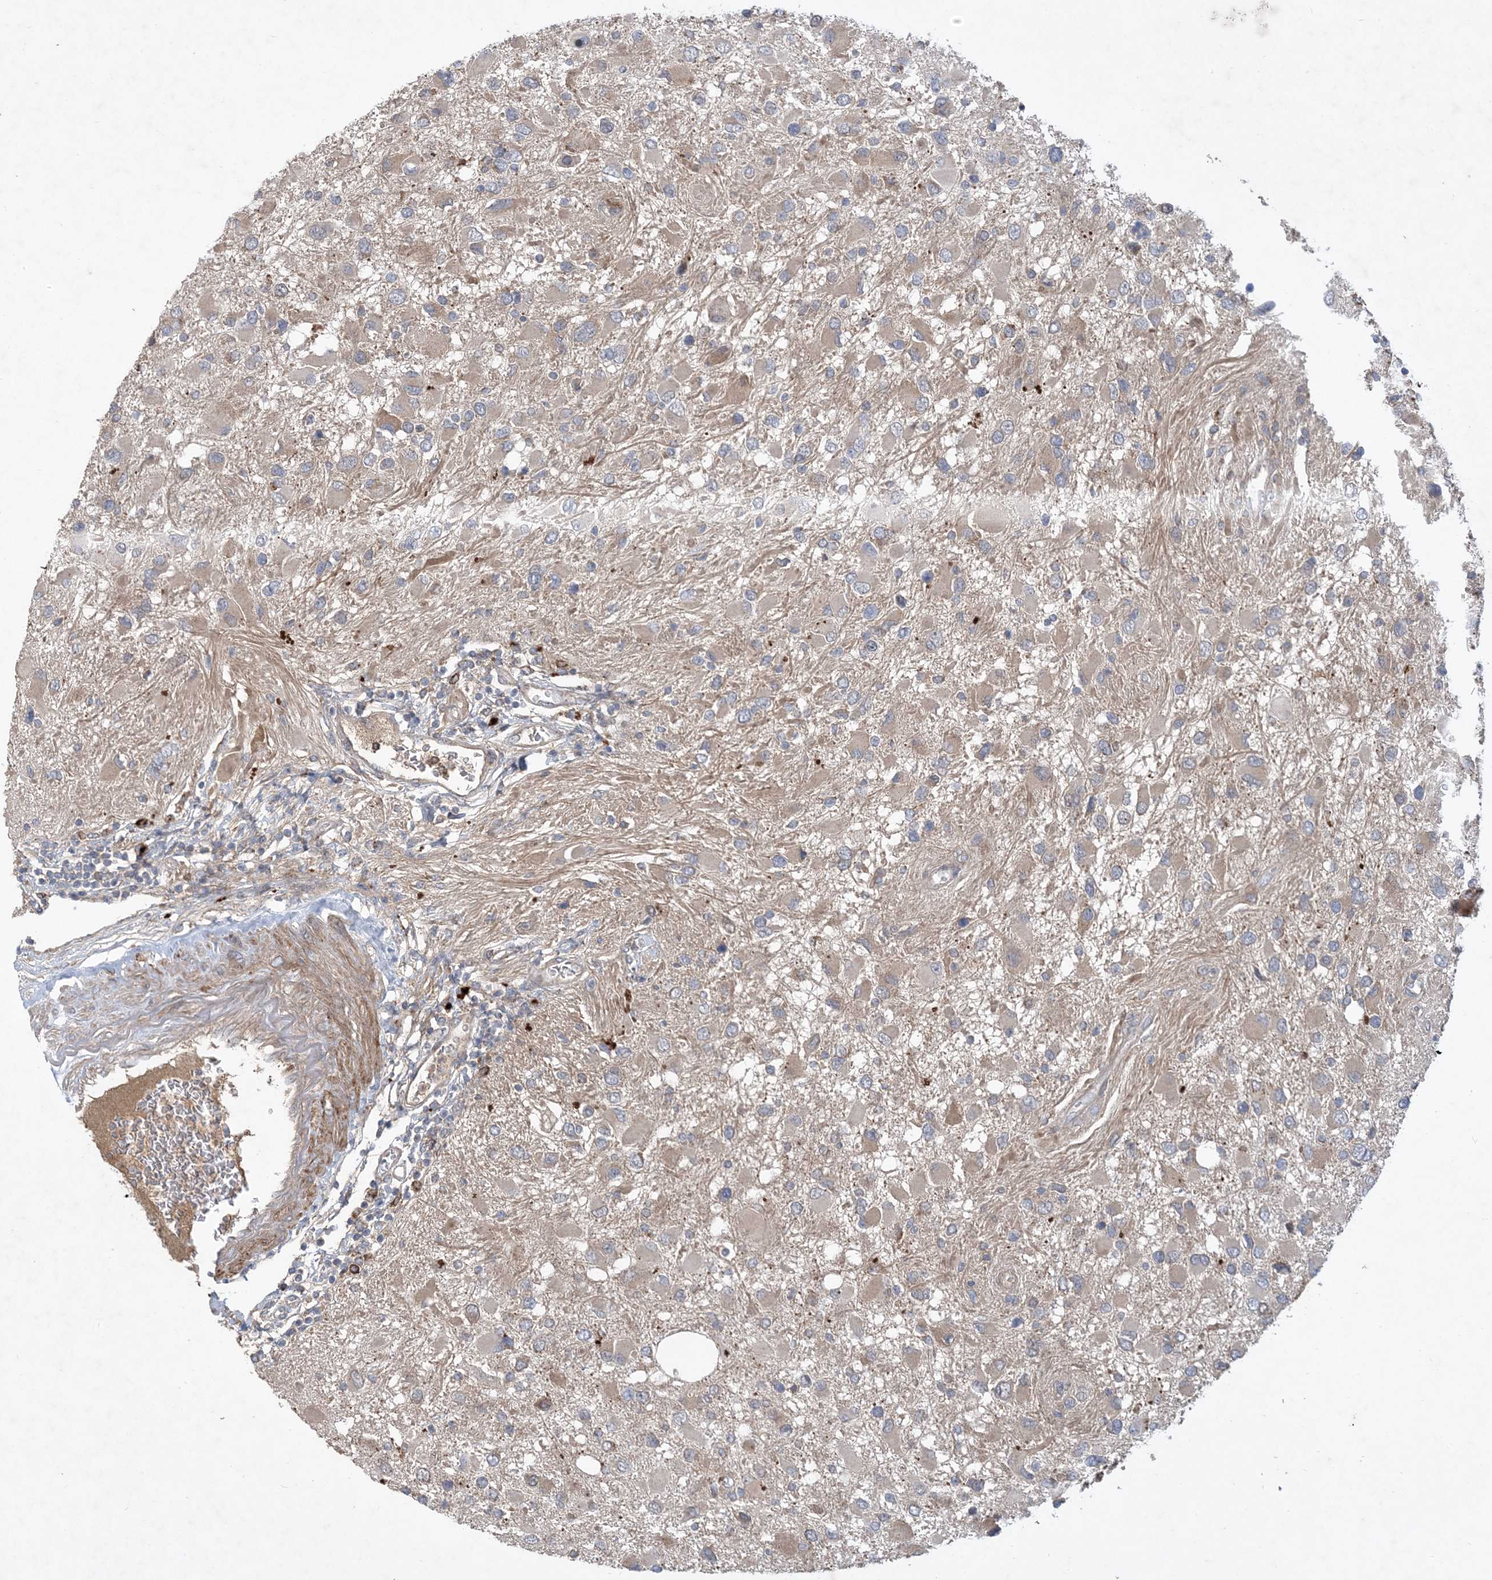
{"staining": {"intensity": "weak", "quantity": "<25%", "location": "cytoplasmic/membranous"}, "tissue": "glioma", "cell_type": "Tumor cells", "image_type": "cancer", "snomed": [{"axis": "morphology", "description": "Glioma, malignant, High grade"}, {"axis": "topography", "description": "Brain"}], "caption": "An immunohistochemistry micrograph of glioma is shown. There is no staining in tumor cells of glioma. (Stains: DAB (3,3'-diaminobenzidine) immunohistochemistry with hematoxylin counter stain, Microscopy: brightfield microscopy at high magnification).", "gene": "MASP2", "patient": {"sex": "male", "age": 53}}